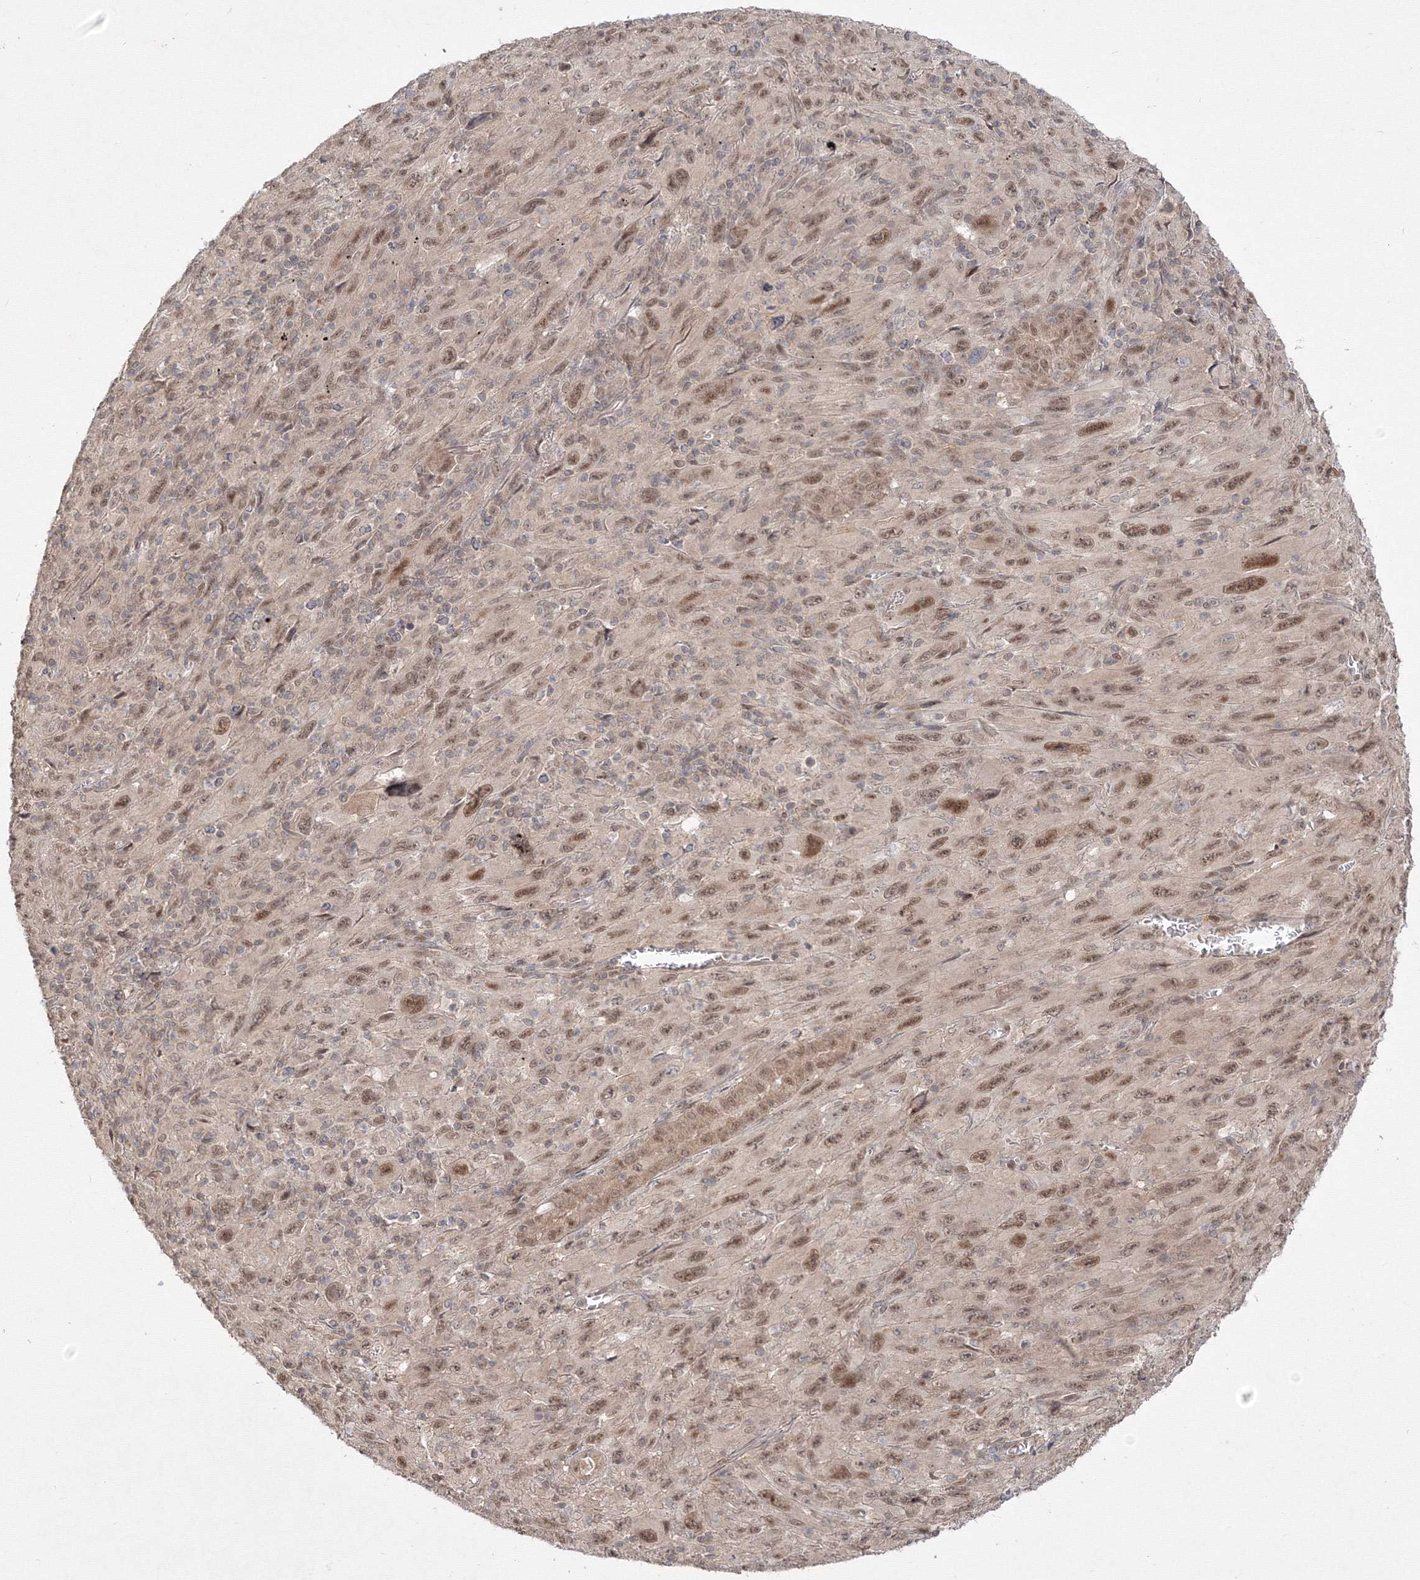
{"staining": {"intensity": "moderate", "quantity": ">75%", "location": "nuclear"}, "tissue": "melanoma", "cell_type": "Tumor cells", "image_type": "cancer", "snomed": [{"axis": "morphology", "description": "Malignant melanoma, Metastatic site"}, {"axis": "topography", "description": "Skin"}], "caption": "Brown immunohistochemical staining in human melanoma reveals moderate nuclear staining in approximately >75% of tumor cells.", "gene": "COPS4", "patient": {"sex": "female", "age": 56}}